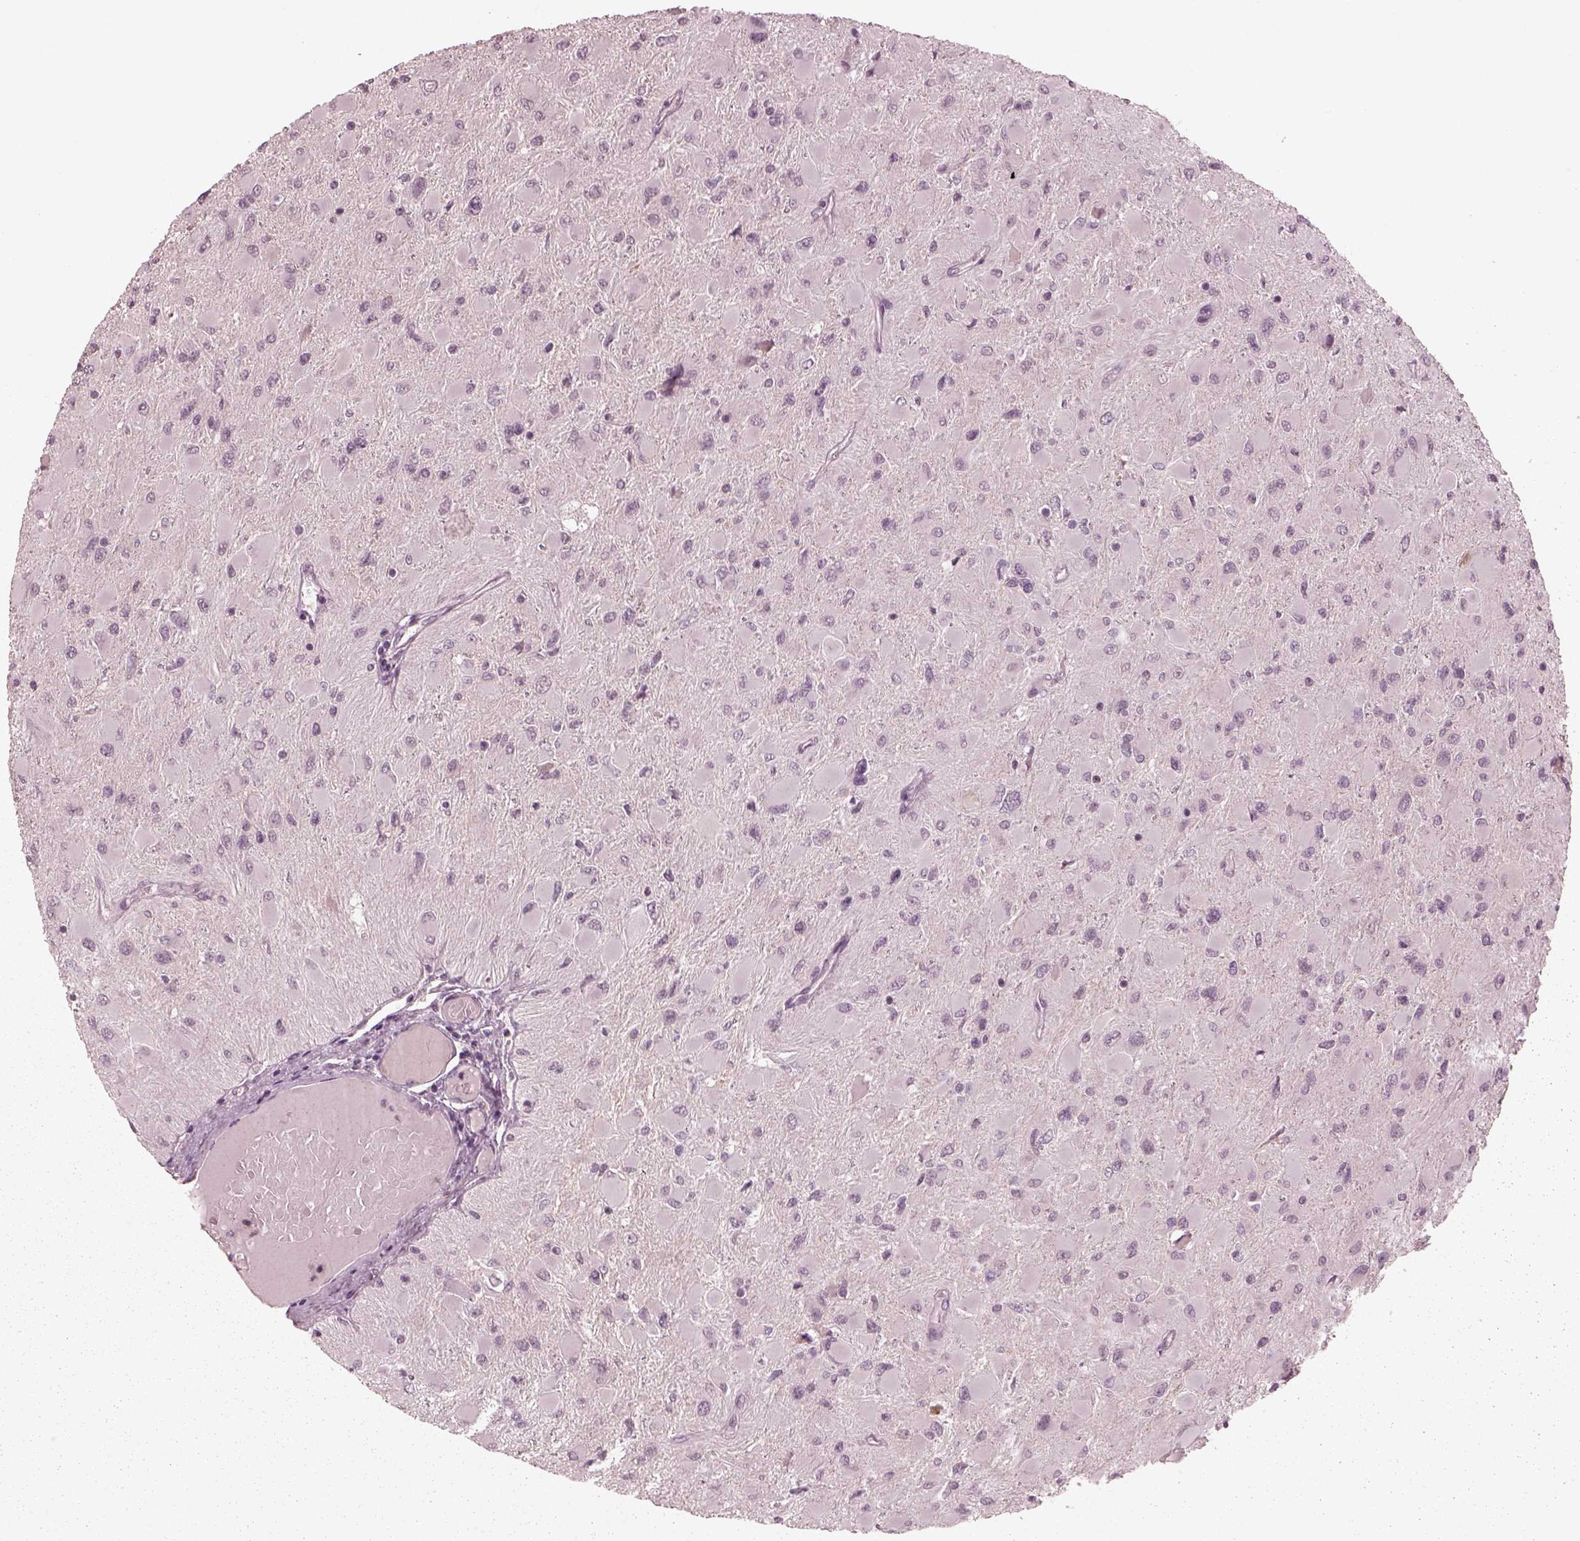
{"staining": {"intensity": "negative", "quantity": "none", "location": "none"}, "tissue": "glioma", "cell_type": "Tumor cells", "image_type": "cancer", "snomed": [{"axis": "morphology", "description": "Glioma, malignant, High grade"}, {"axis": "topography", "description": "Cerebral cortex"}], "caption": "Glioma stained for a protein using IHC shows no staining tumor cells.", "gene": "RGS7", "patient": {"sex": "female", "age": 36}}